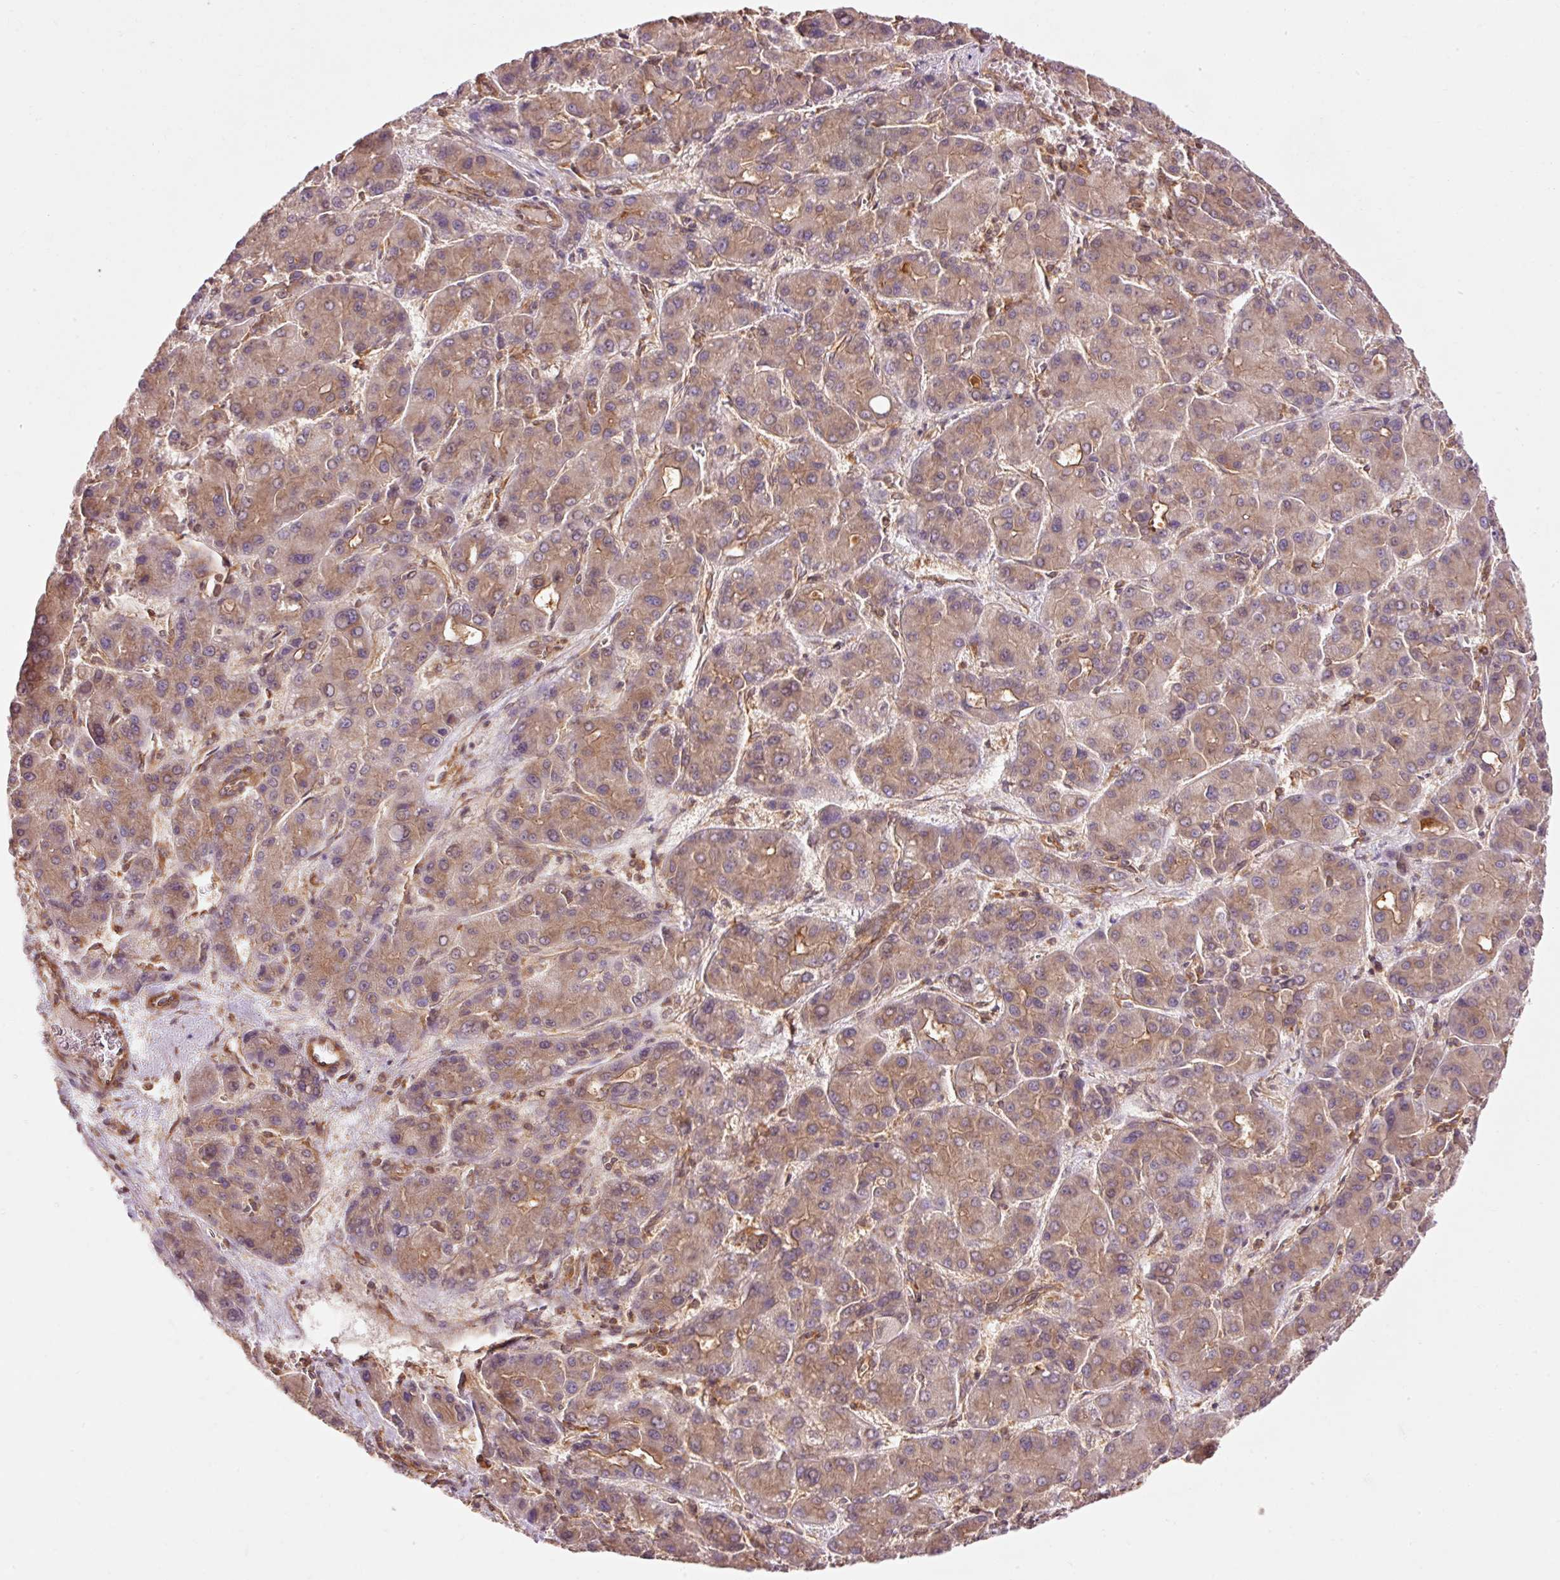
{"staining": {"intensity": "weak", "quantity": ">75%", "location": "cytoplasmic/membranous"}, "tissue": "liver cancer", "cell_type": "Tumor cells", "image_type": "cancer", "snomed": [{"axis": "morphology", "description": "Carcinoma, Hepatocellular, NOS"}, {"axis": "topography", "description": "Liver"}], "caption": "Protein staining of liver cancer tissue exhibits weak cytoplasmic/membranous staining in about >75% of tumor cells.", "gene": "PDAP1", "patient": {"sex": "male", "age": 55}}